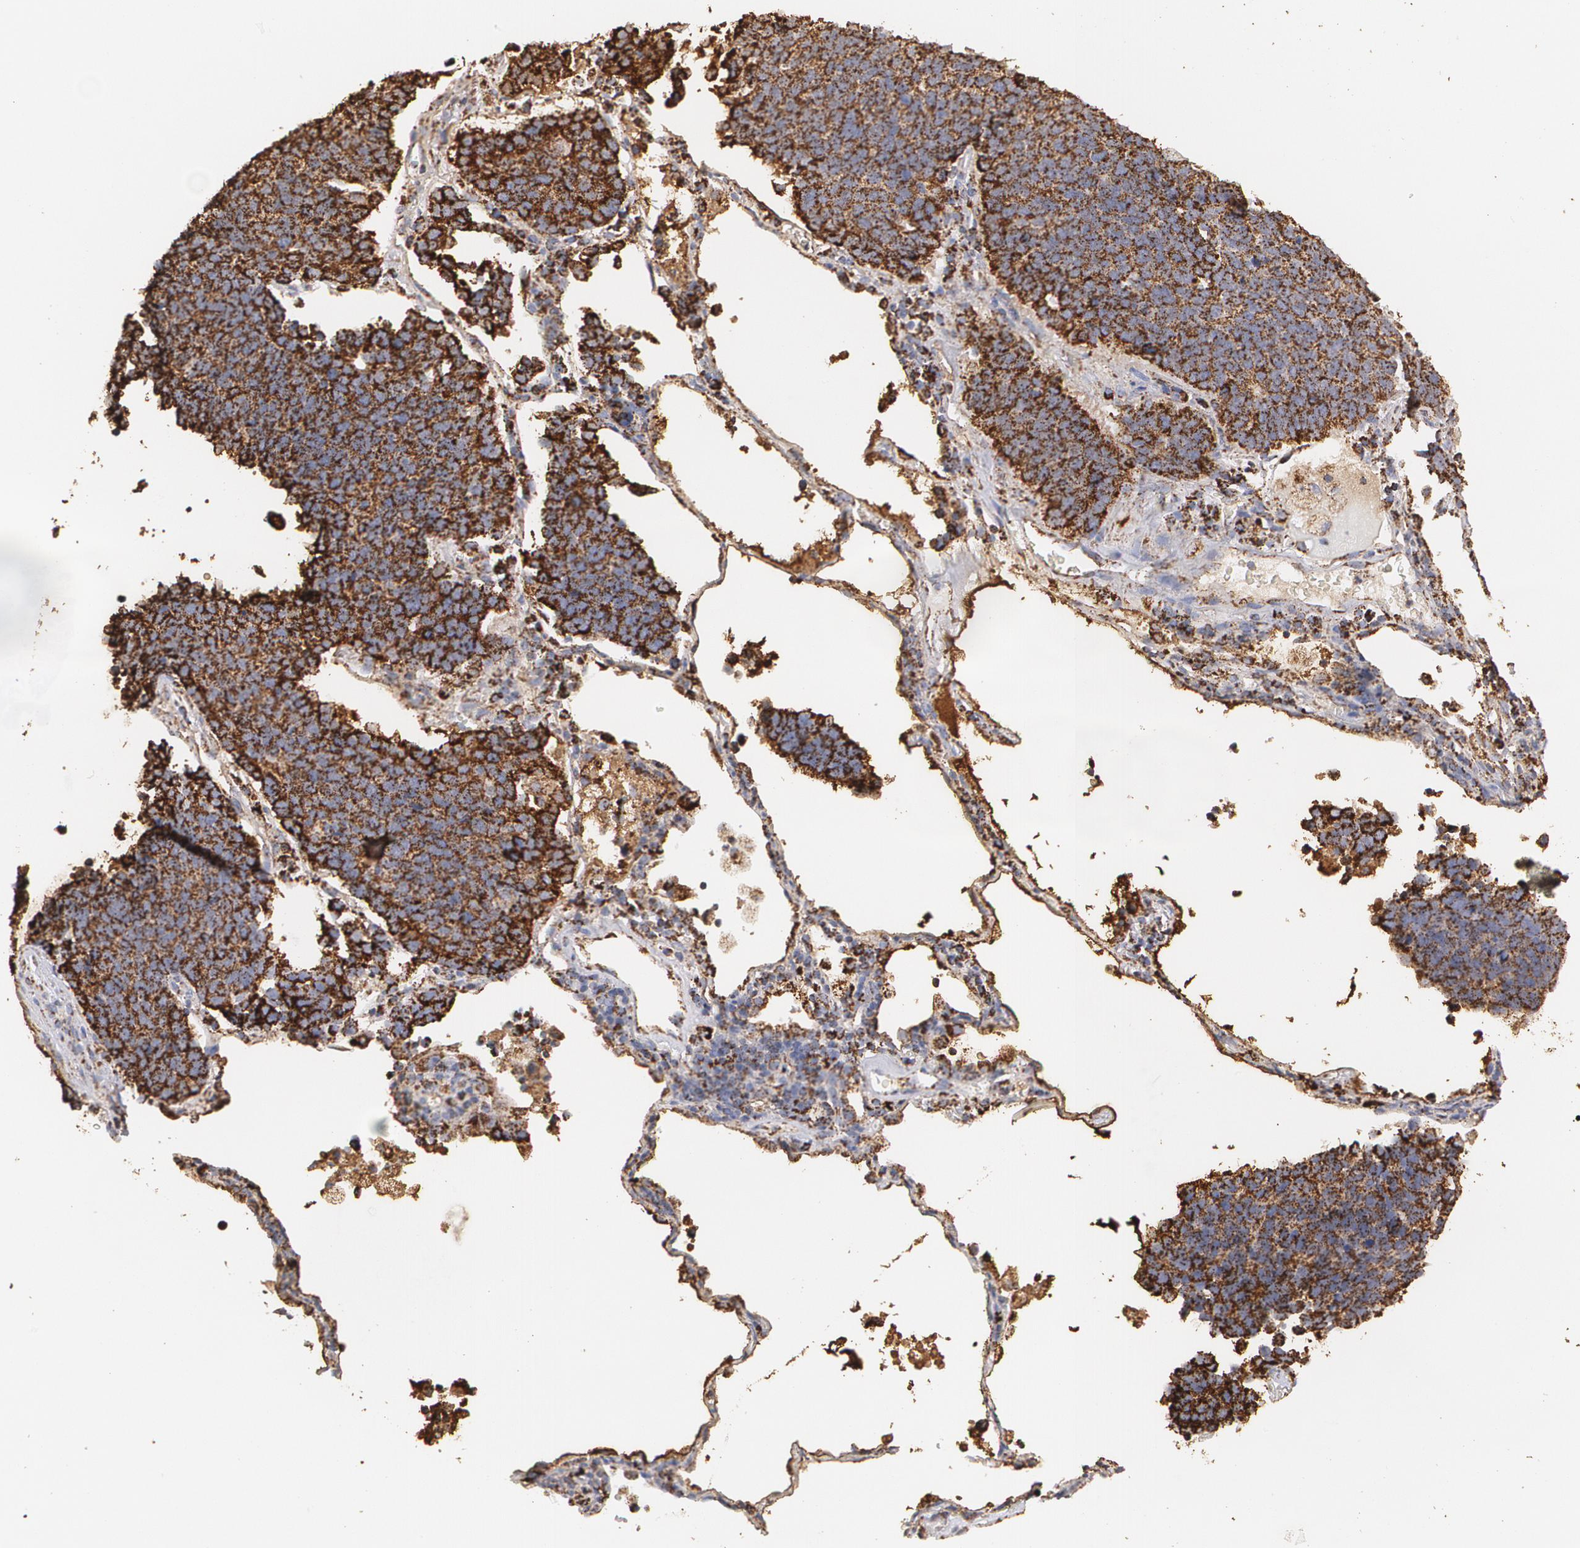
{"staining": {"intensity": "strong", "quantity": ">75%", "location": "cytoplasmic/membranous"}, "tissue": "lung cancer", "cell_type": "Tumor cells", "image_type": "cancer", "snomed": [{"axis": "morphology", "description": "Neoplasm, malignant, NOS"}, {"axis": "topography", "description": "Lung"}], "caption": "Protein staining demonstrates strong cytoplasmic/membranous expression in approximately >75% of tumor cells in malignant neoplasm (lung).", "gene": "HSPD1", "patient": {"sex": "female", "age": 75}}